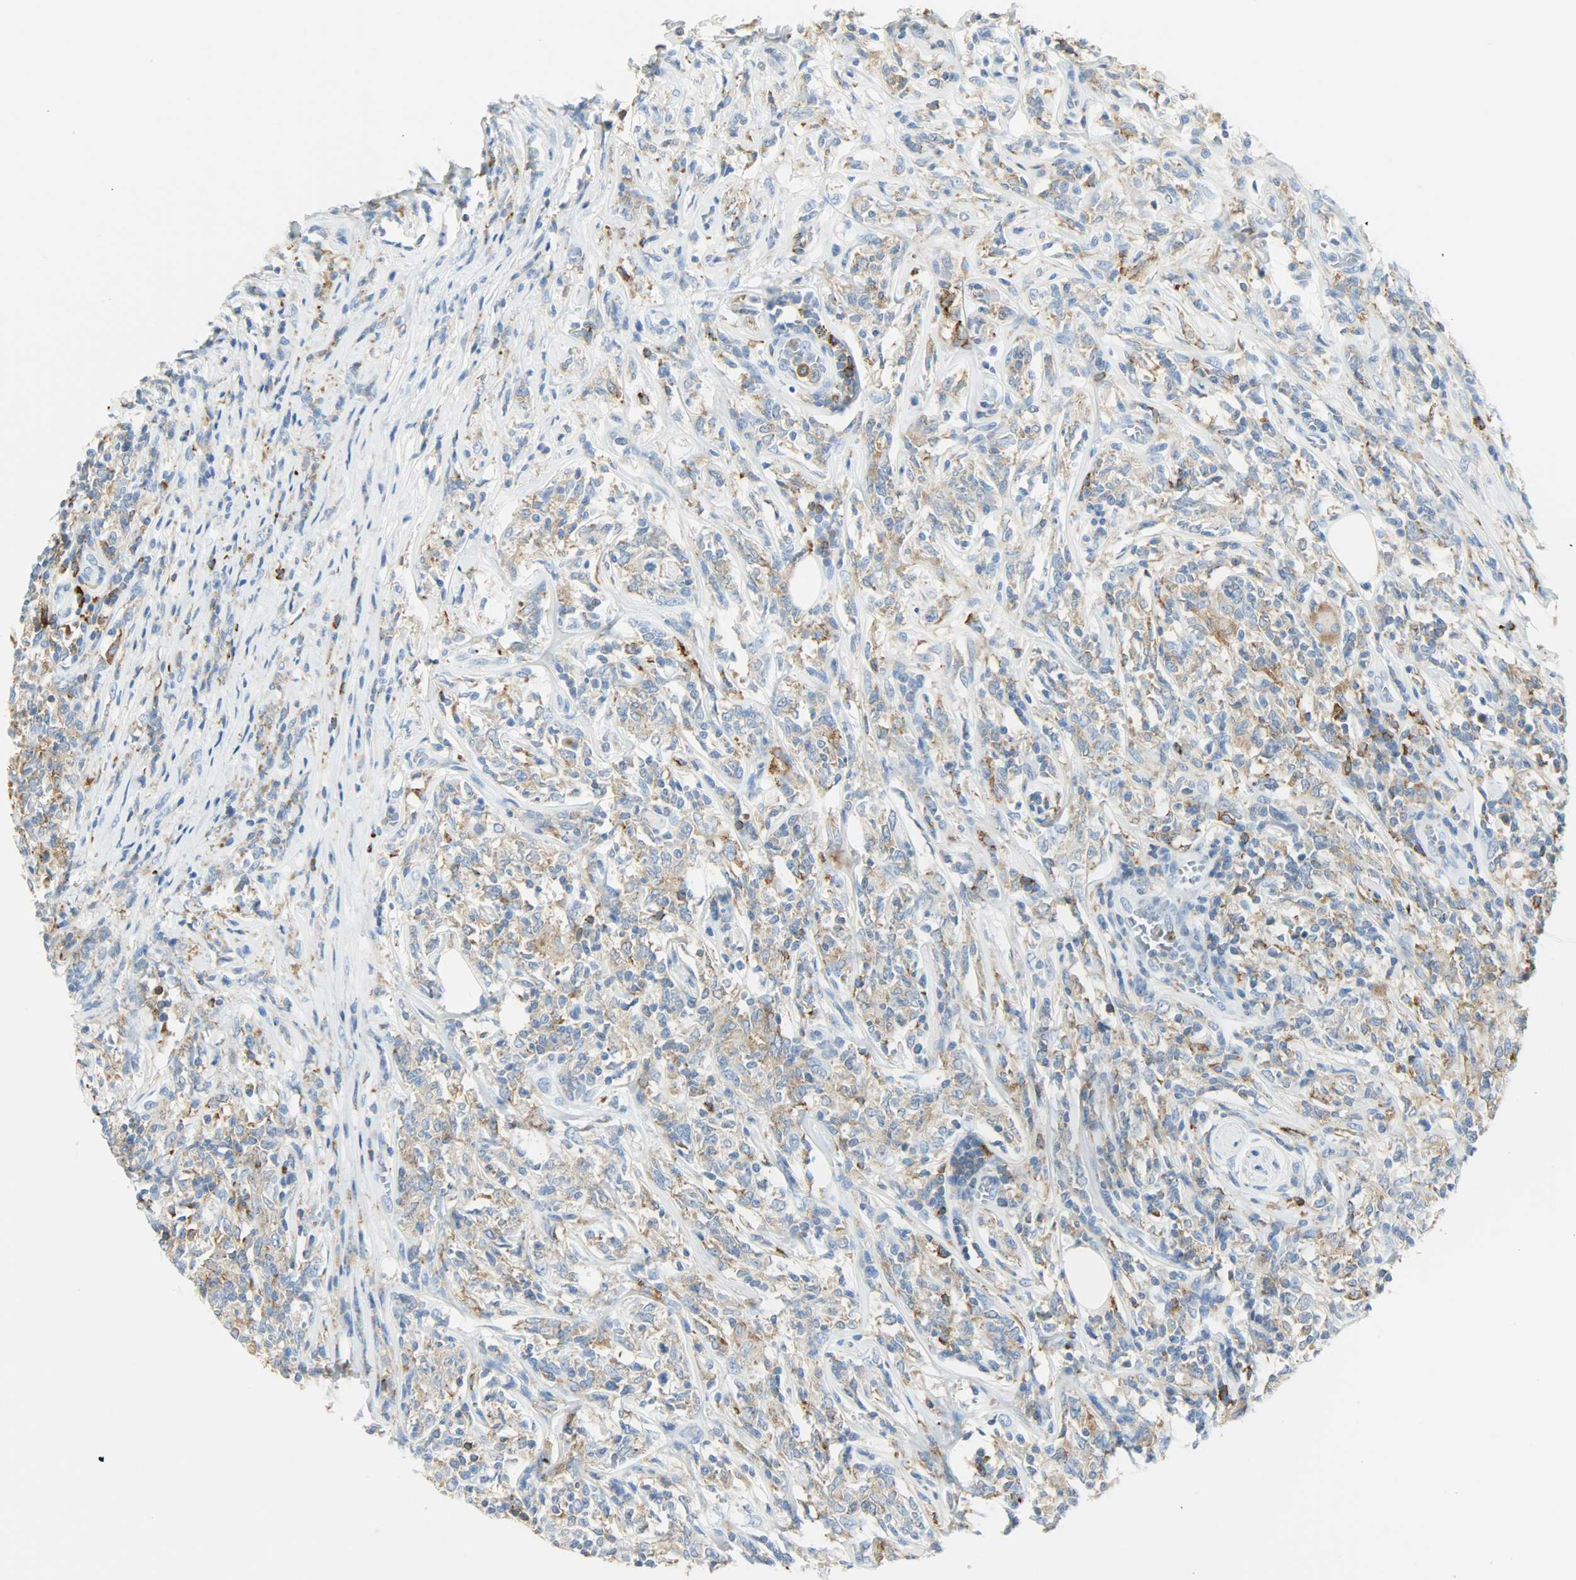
{"staining": {"intensity": "moderate", "quantity": "<25%", "location": "cytoplasmic/membranous"}, "tissue": "lymphoma", "cell_type": "Tumor cells", "image_type": "cancer", "snomed": [{"axis": "morphology", "description": "Malignant lymphoma, non-Hodgkin's type, High grade"}, {"axis": "topography", "description": "Lymph node"}], "caption": "A brown stain shows moderate cytoplasmic/membranous positivity of a protein in high-grade malignant lymphoma, non-Hodgkin's type tumor cells. The staining is performed using DAB brown chromogen to label protein expression. The nuclei are counter-stained blue using hematoxylin.", "gene": "PTPN6", "patient": {"sex": "female", "age": 84}}